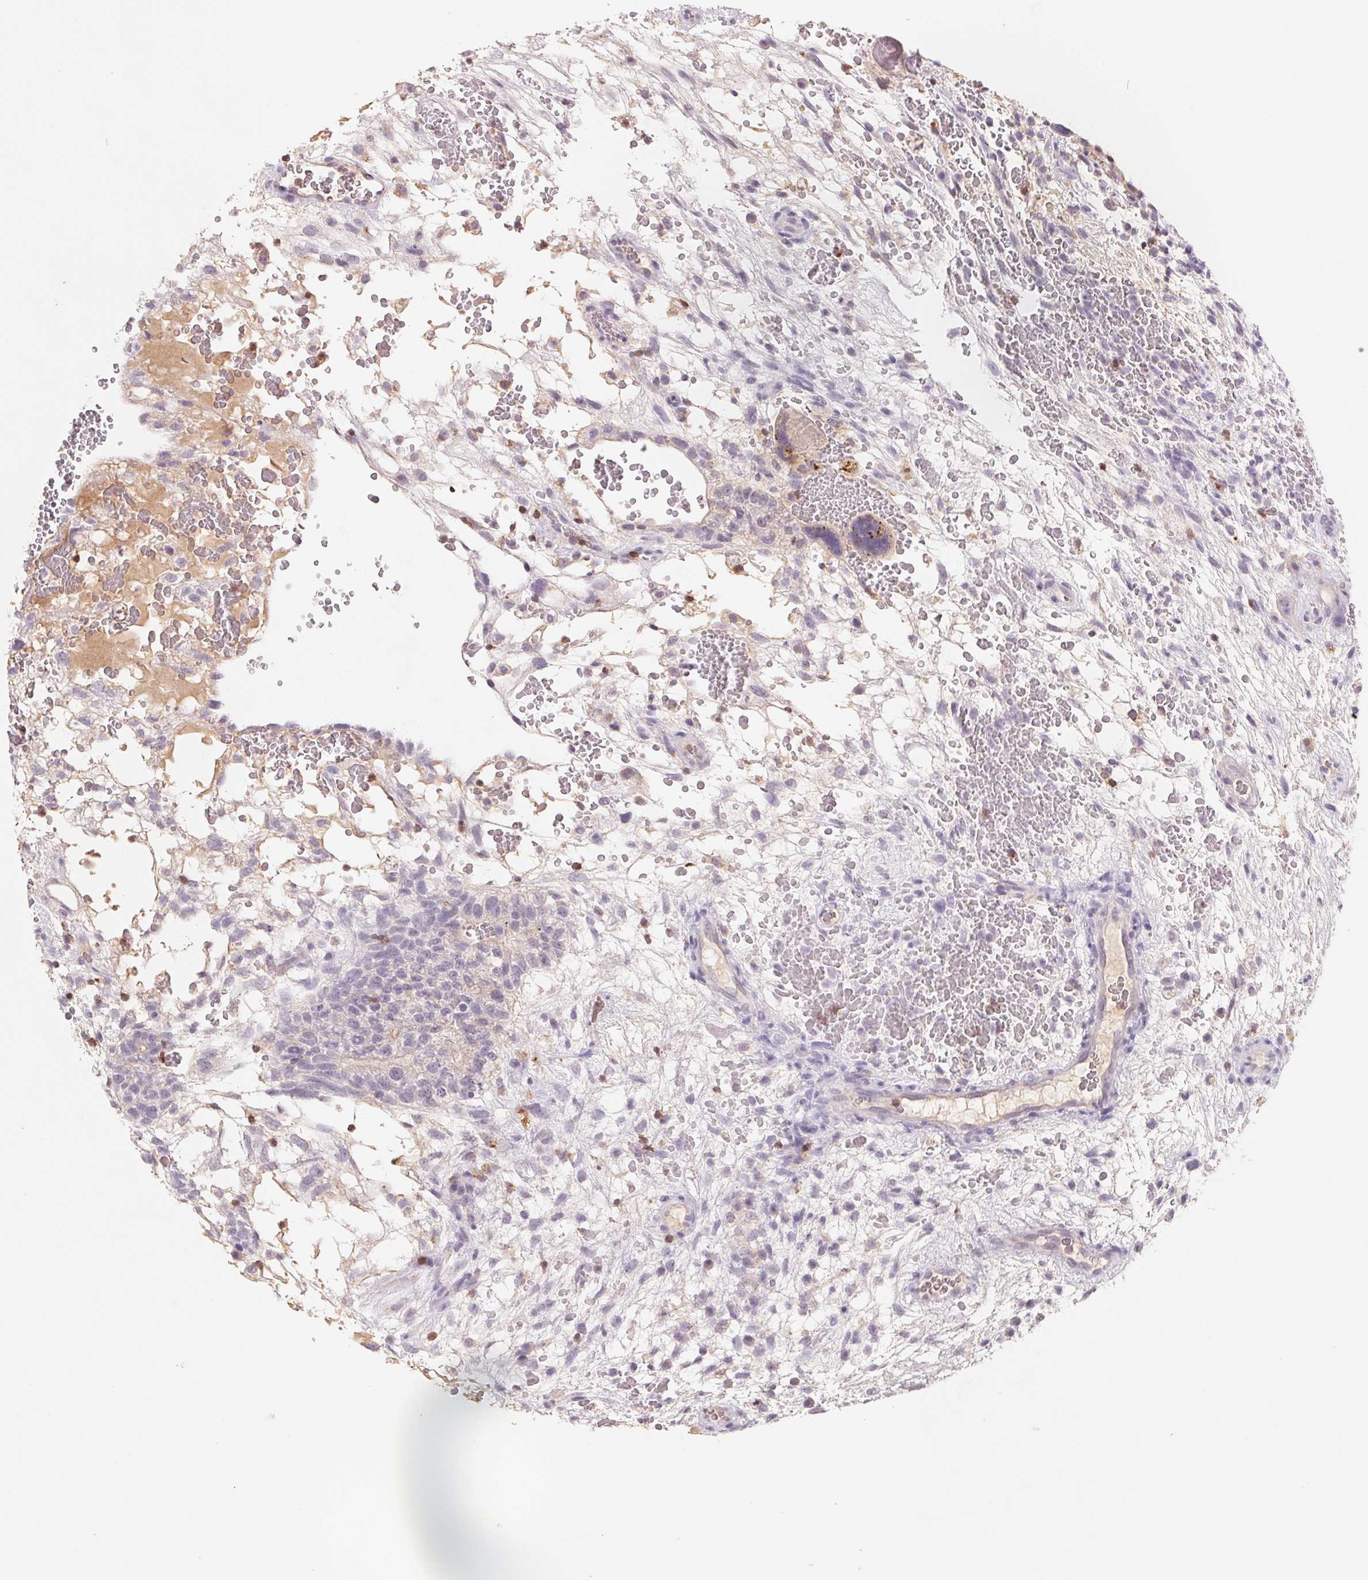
{"staining": {"intensity": "negative", "quantity": "none", "location": "none"}, "tissue": "testis cancer", "cell_type": "Tumor cells", "image_type": "cancer", "snomed": [{"axis": "morphology", "description": "Normal tissue, NOS"}, {"axis": "morphology", "description": "Carcinoma, Embryonal, NOS"}, {"axis": "topography", "description": "Testis"}], "caption": "The immunohistochemistry (IHC) histopathology image has no significant positivity in tumor cells of testis embryonal carcinoma tissue.", "gene": "KIF26A", "patient": {"sex": "male", "age": 32}}